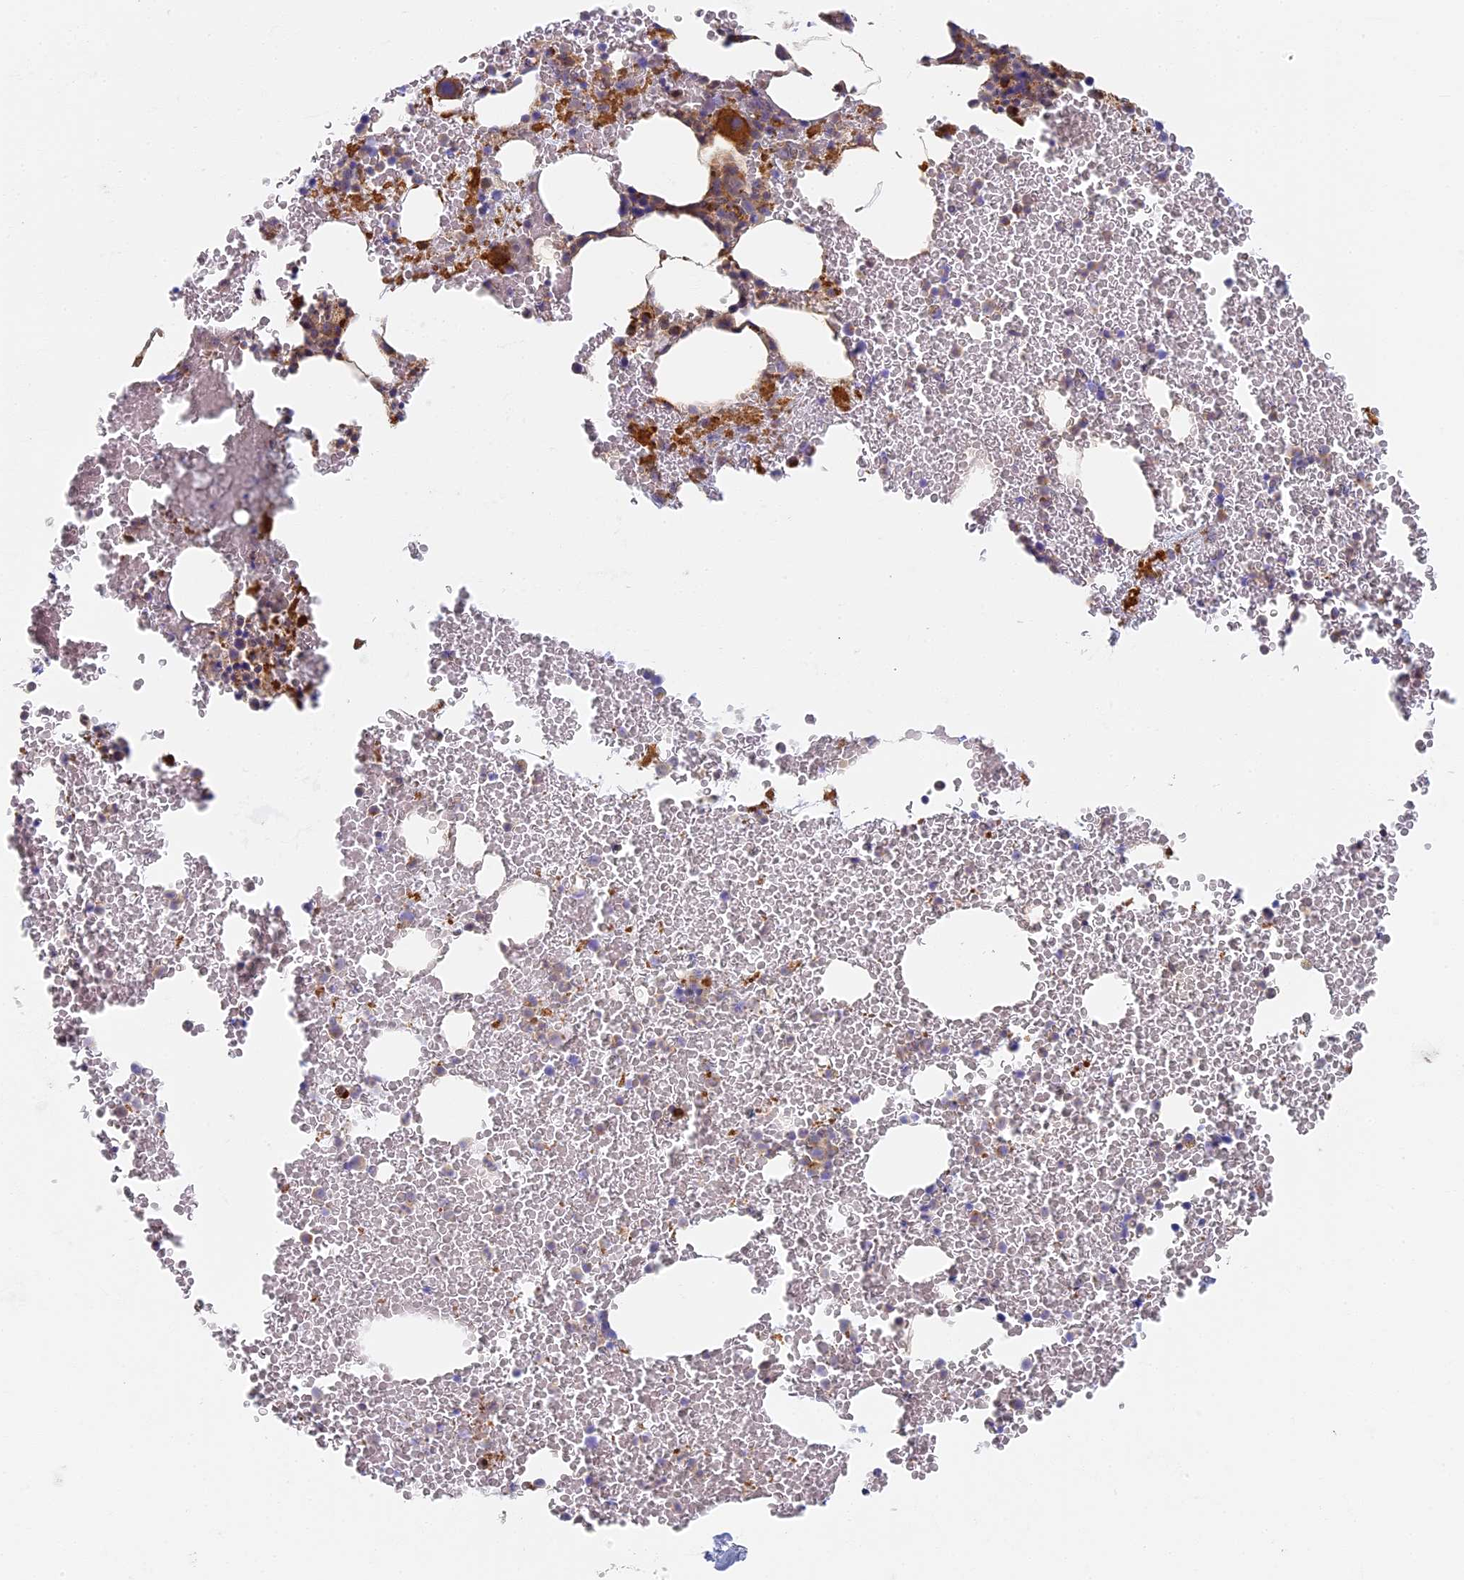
{"staining": {"intensity": "strong", "quantity": "25%-75%", "location": "cytoplasmic/membranous"}, "tissue": "bone marrow", "cell_type": "Hematopoietic cells", "image_type": "normal", "snomed": [{"axis": "morphology", "description": "Normal tissue, NOS"}, {"axis": "morphology", "description": "Inflammation, NOS"}, {"axis": "topography", "description": "Bone marrow"}], "caption": "Bone marrow stained with a brown dye reveals strong cytoplasmic/membranous positive positivity in about 25%-75% of hematopoietic cells.", "gene": "DDA1", "patient": {"sex": "female", "age": 78}}